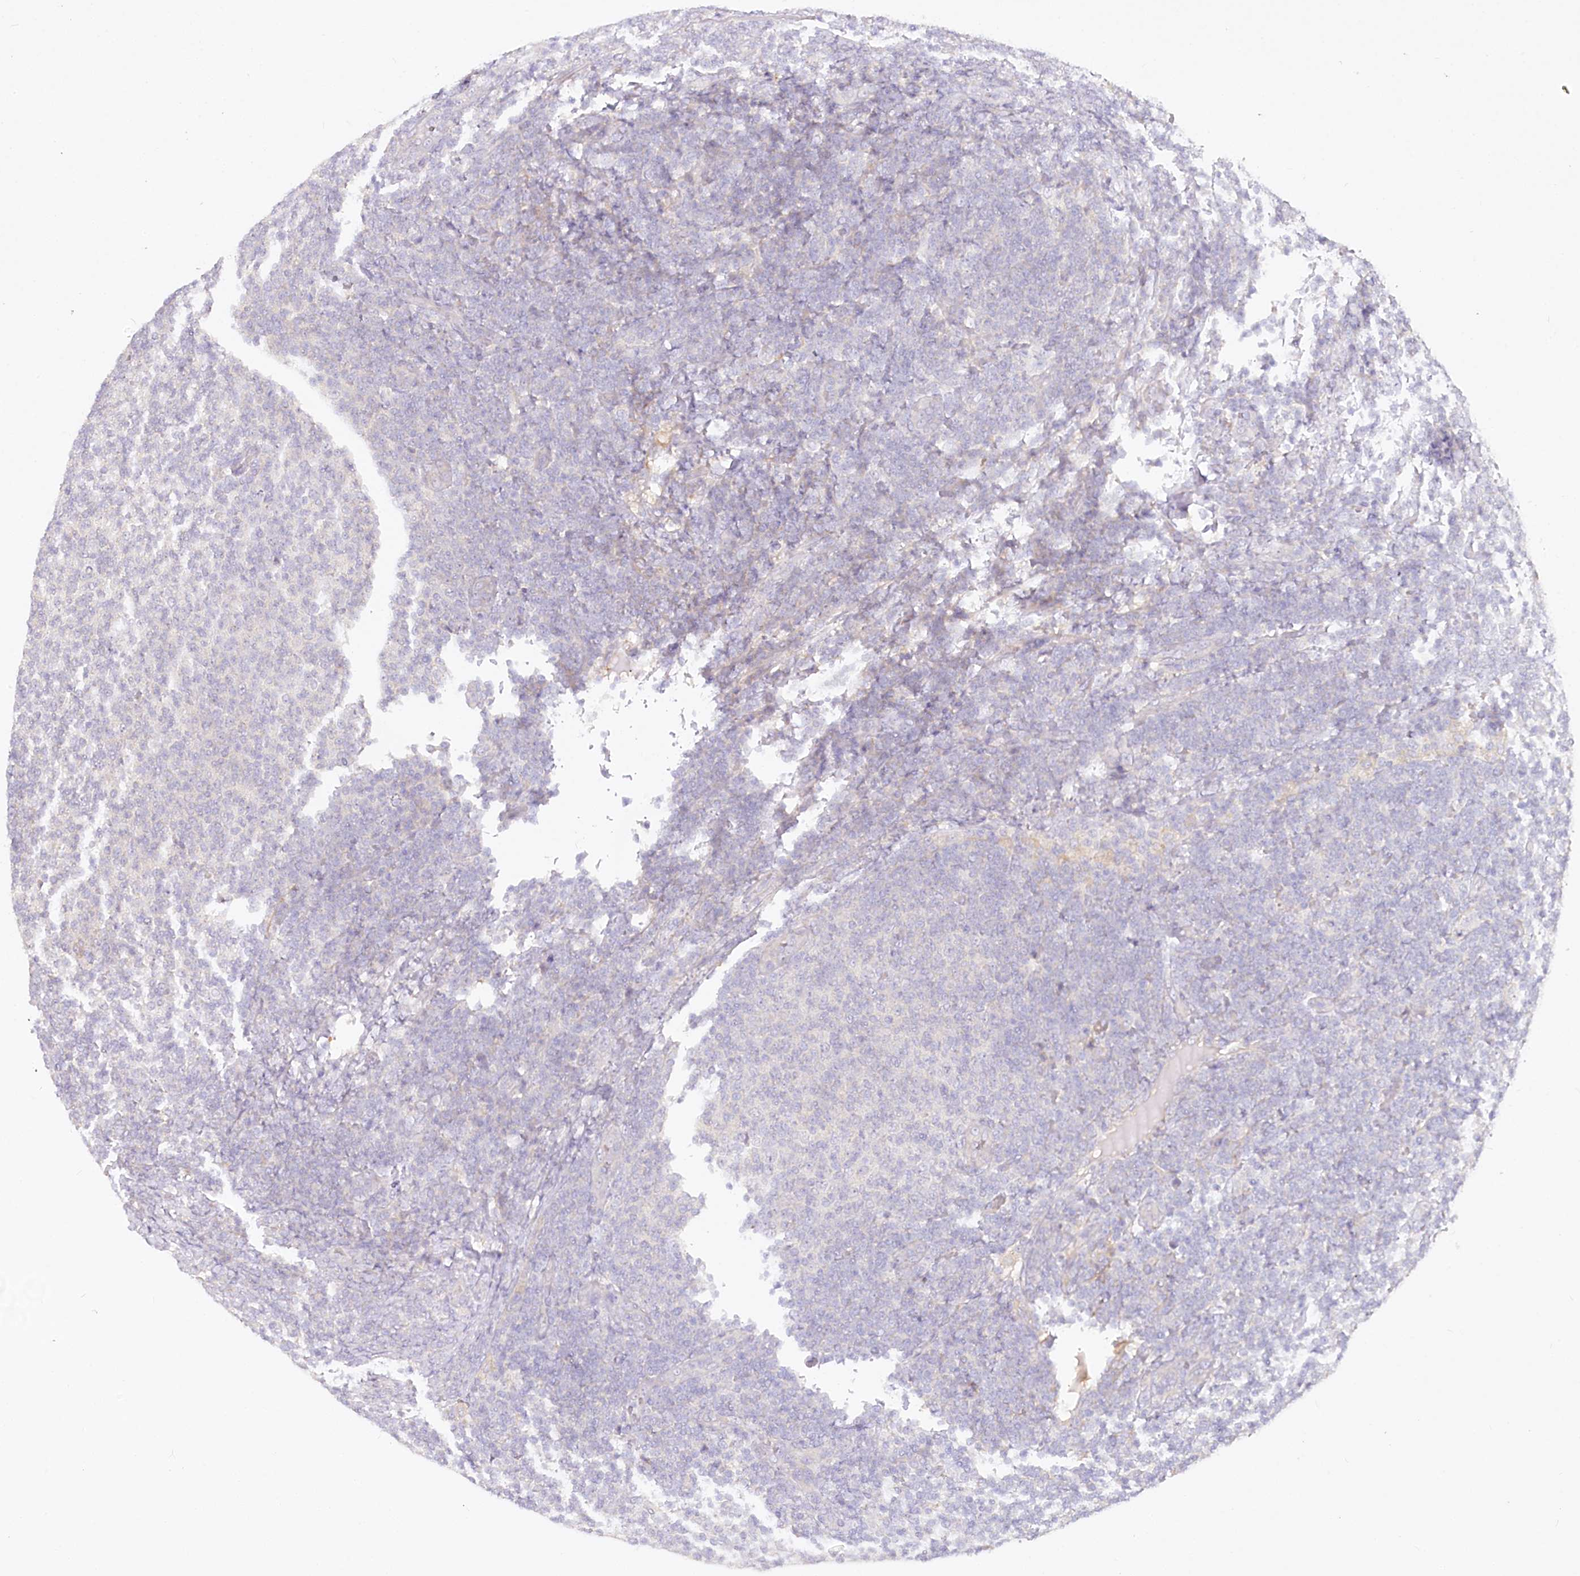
{"staining": {"intensity": "negative", "quantity": "none", "location": "none"}, "tissue": "lymphoma", "cell_type": "Tumor cells", "image_type": "cancer", "snomed": [{"axis": "morphology", "description": "Malignant lymphoma, non-Hodgkin's type, Low grade"}, {"axis": "topography", "description": "Lymph node"}], "caption": "Immunohistochemical staining of malignant lymphoma, non-Hodgkin's type (low-grade) shows no significant staining in tumor cells.", "gene": "EFHC2", "patient": {"sex": "male", "age": 66}}